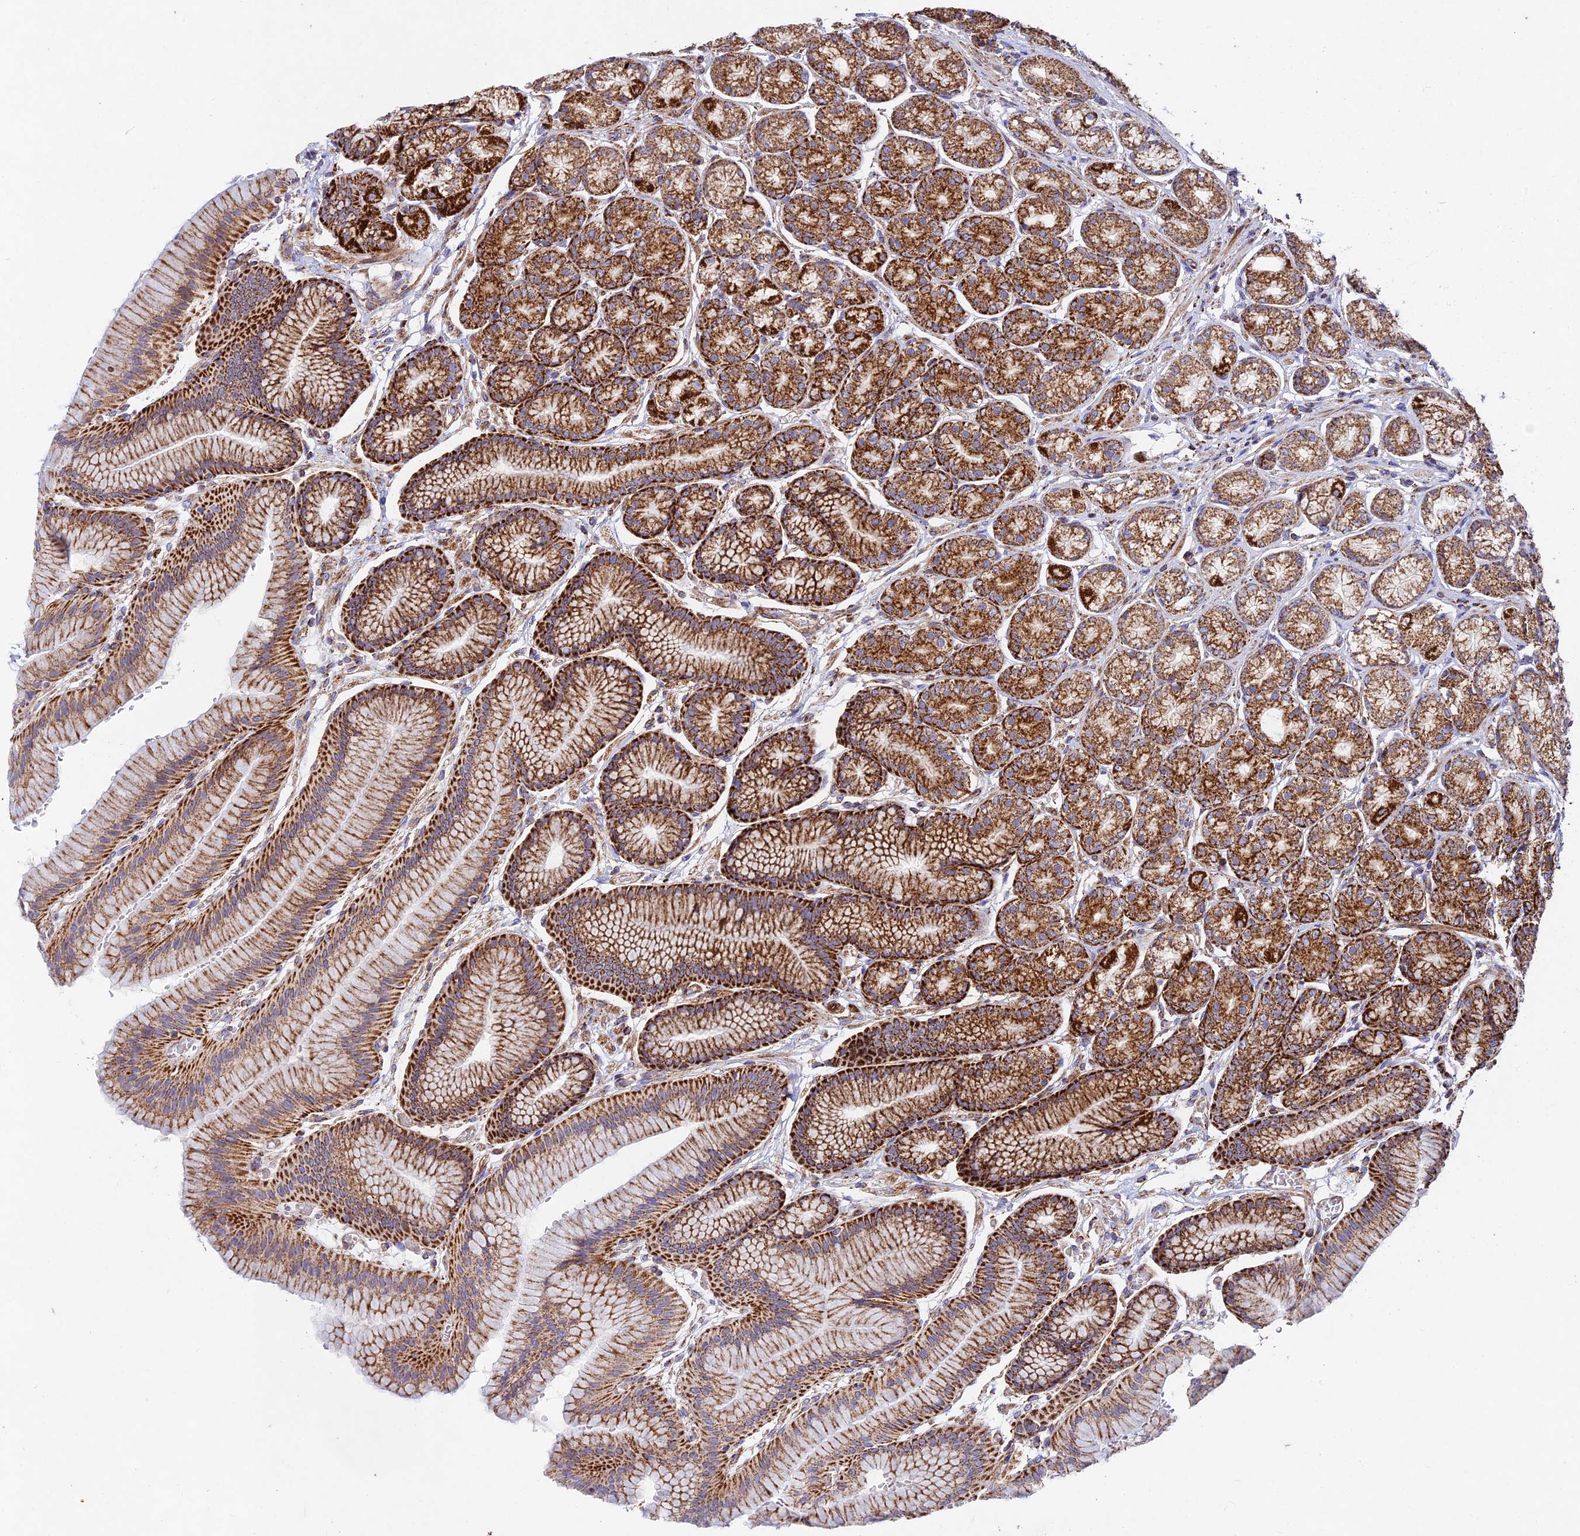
{"staining": {"intensity": "strong", "quantity": ">75%", "location": "cytoplasmic/membranous"}, "tissue": "stomach", "cell_type": "Glandular cells", "image_type": "normal", "snomed": [{"axis": "morphology", "description": "Normal tissue, NOS"}, {"axis": "morphology", "description": "Adenocarcinoma, NOS"}, {"axis": "morphology", "description": "Adenocarcinoma, High grade"}, {"axis": "topography", "description": "Stomach, upper"}, {"axis": "topography", "description": "Stomach"}], "caption": "Strong cytoplasmic/membranous positivity is present in about >75% of glandular cells in unremarkable stomach. The protein of interest is stained brown, and the nuclei are stained in blue (DAB (3,3'-diaminobenzidine) IHC with brightfield microscopy, high magnification).", "gene": "KHDC3L", "patient": {"sex": "female", "age": 65}}